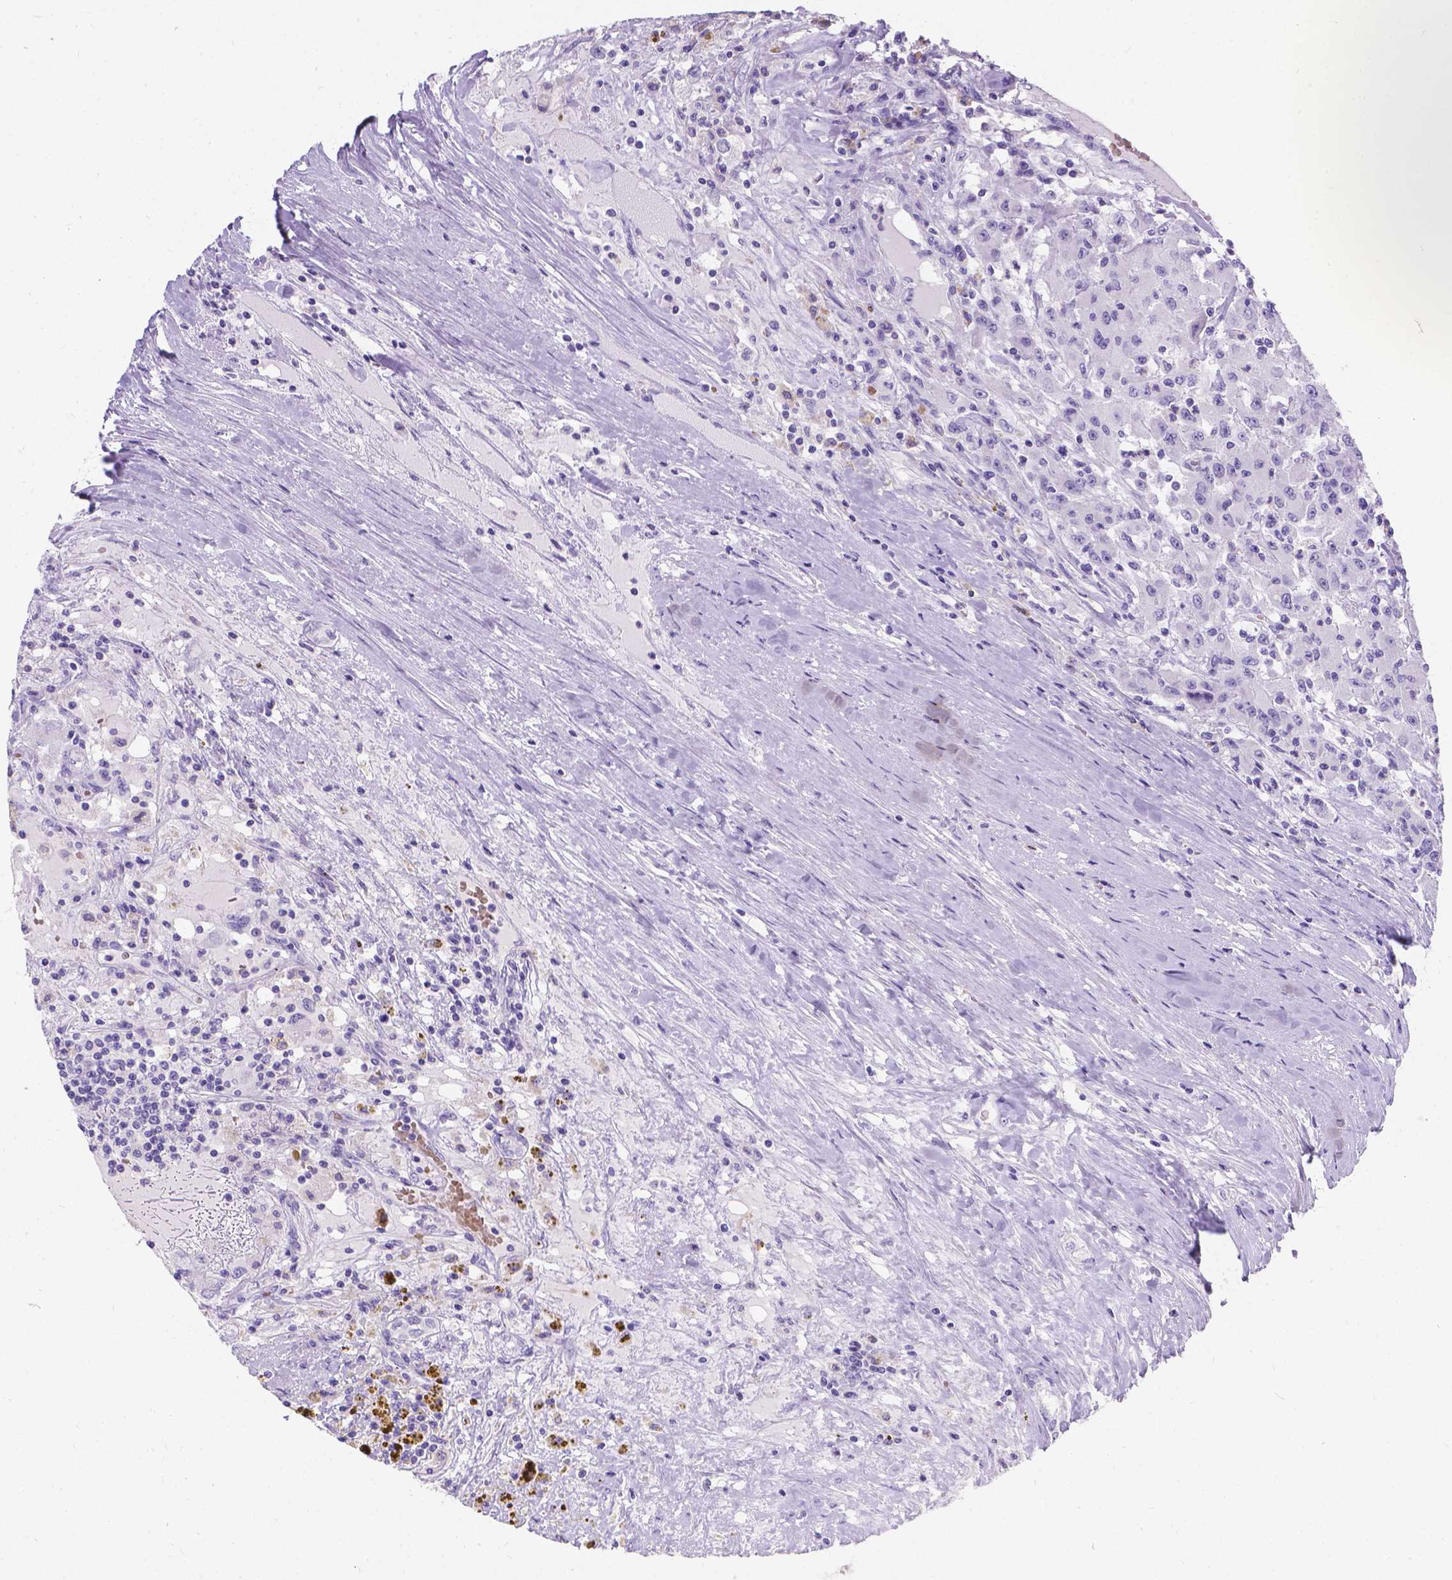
{"staining": {"intensity": "negative", "quantity": "none", "location": "none"}, "tissue": "renal cancer", "cell_type": "Tumor cells", "image_type": "cancer", "snomed": [{"axis": "morphology", "description": "Adenocarcinoma, NOS"}, {"axis": "topography", "description": "Kidney"}], "caption": "Tumor cells show no significant protein expression in renal cancer.", "gene": "GNRHR", "patient": {"sex": "female", "age": 67}}